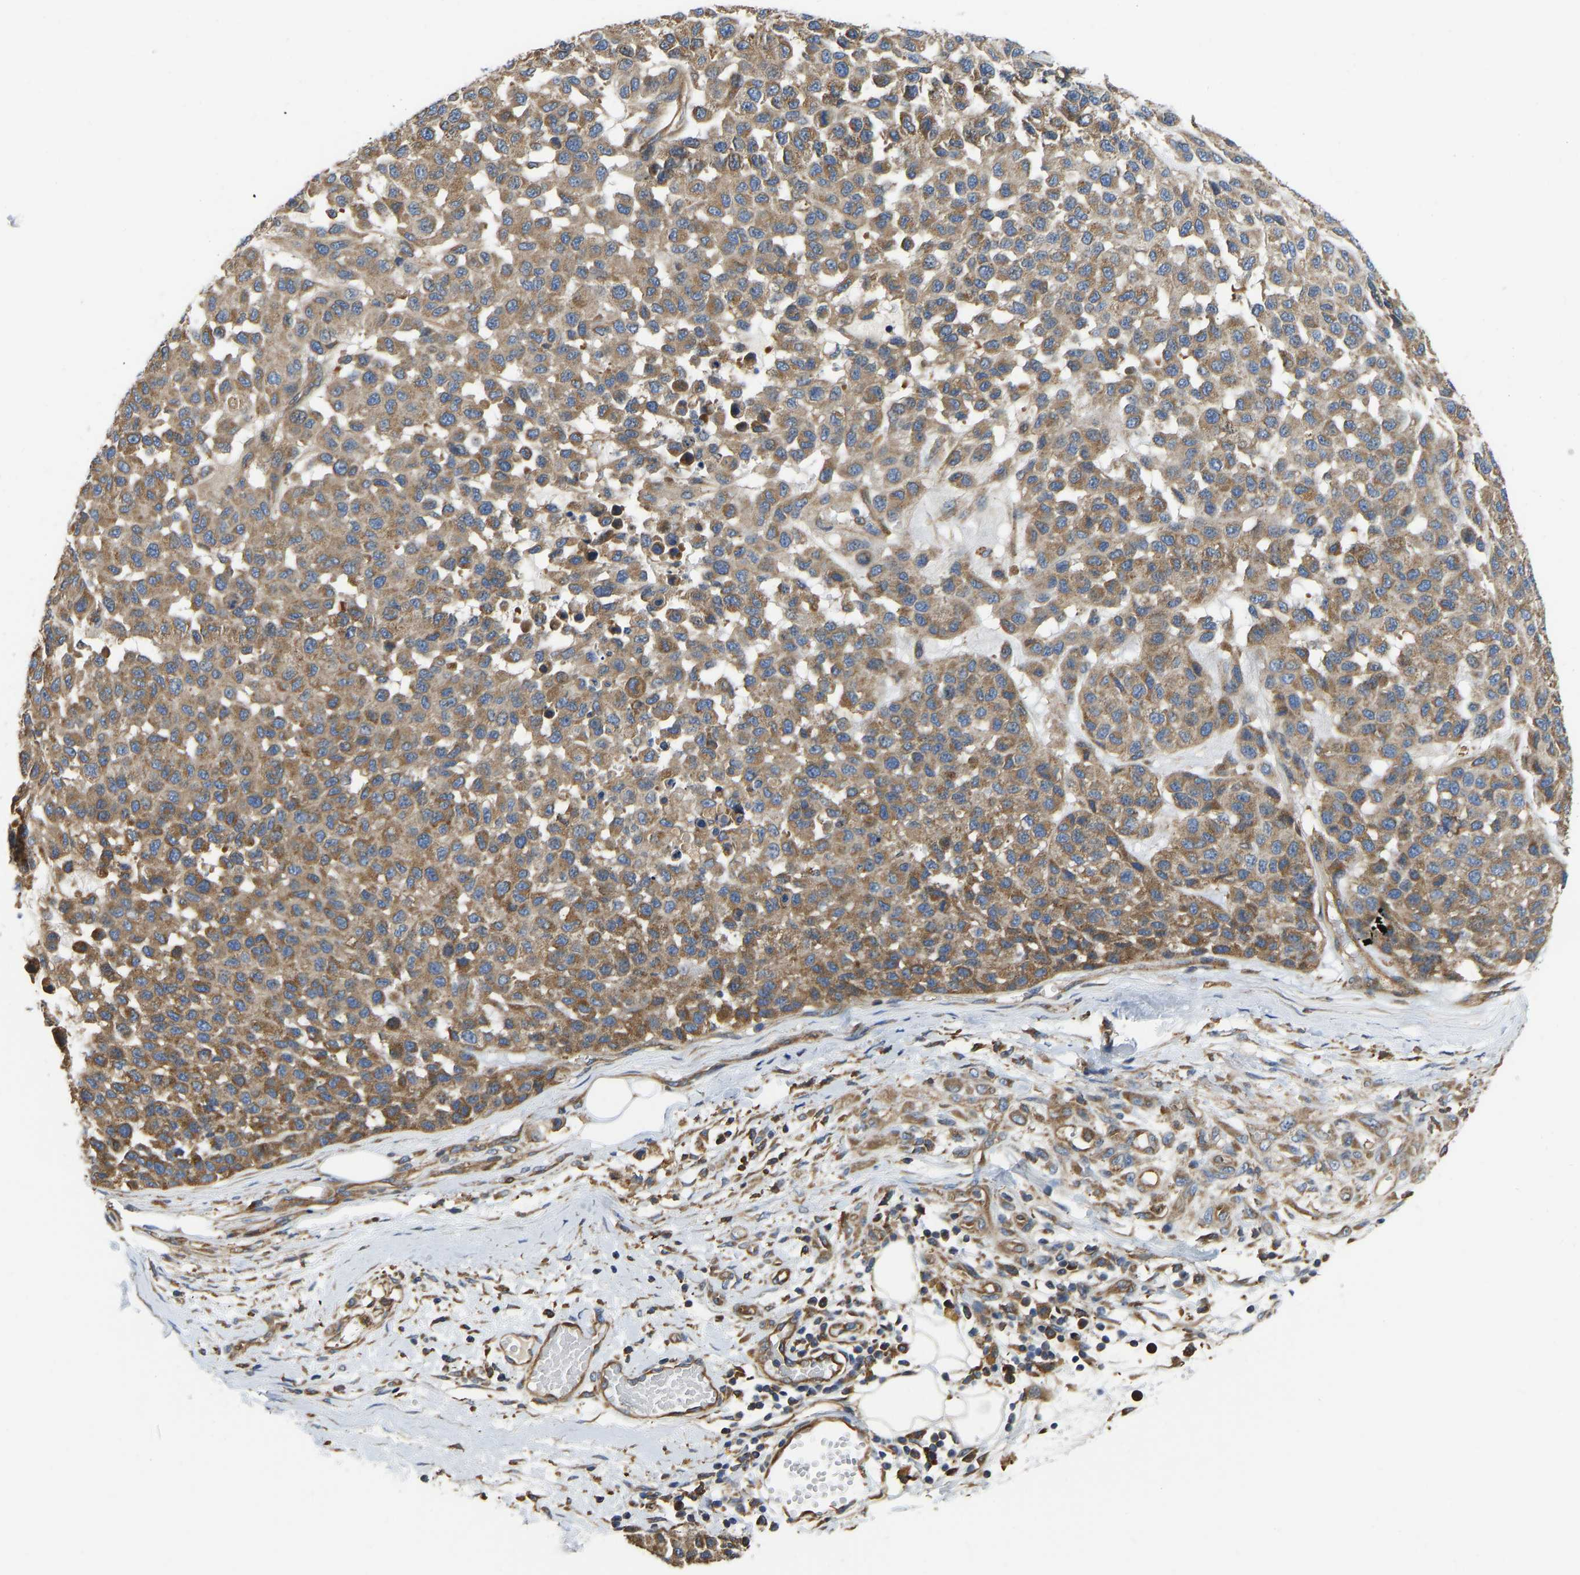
{"staining": {"intensity": "moderate", "quantity": ">75%", "location": "cytoplasmic/membranous"}, "tissue": "melanoma", "cell_type": "Tumor cells", "image_type": "cancer", "snomed": [{"axis": "morphology", "description": "Malignant melanoma, NOS"}, {"axis": "topography", "description": "Skin"}], "caption": "A high-resolution micrograph shows immunohistochemistry staining of malignant melanoma, which exhibits moderate cytoplasmic/membranous staining in approximately >75% of tumor cells. (DAB (3,3'-diaminobenzidine) = brown stain, brightfield microscopy at high magnification).", "gene": "FLNB", "patient": {"sex": "male", "age": 62}}